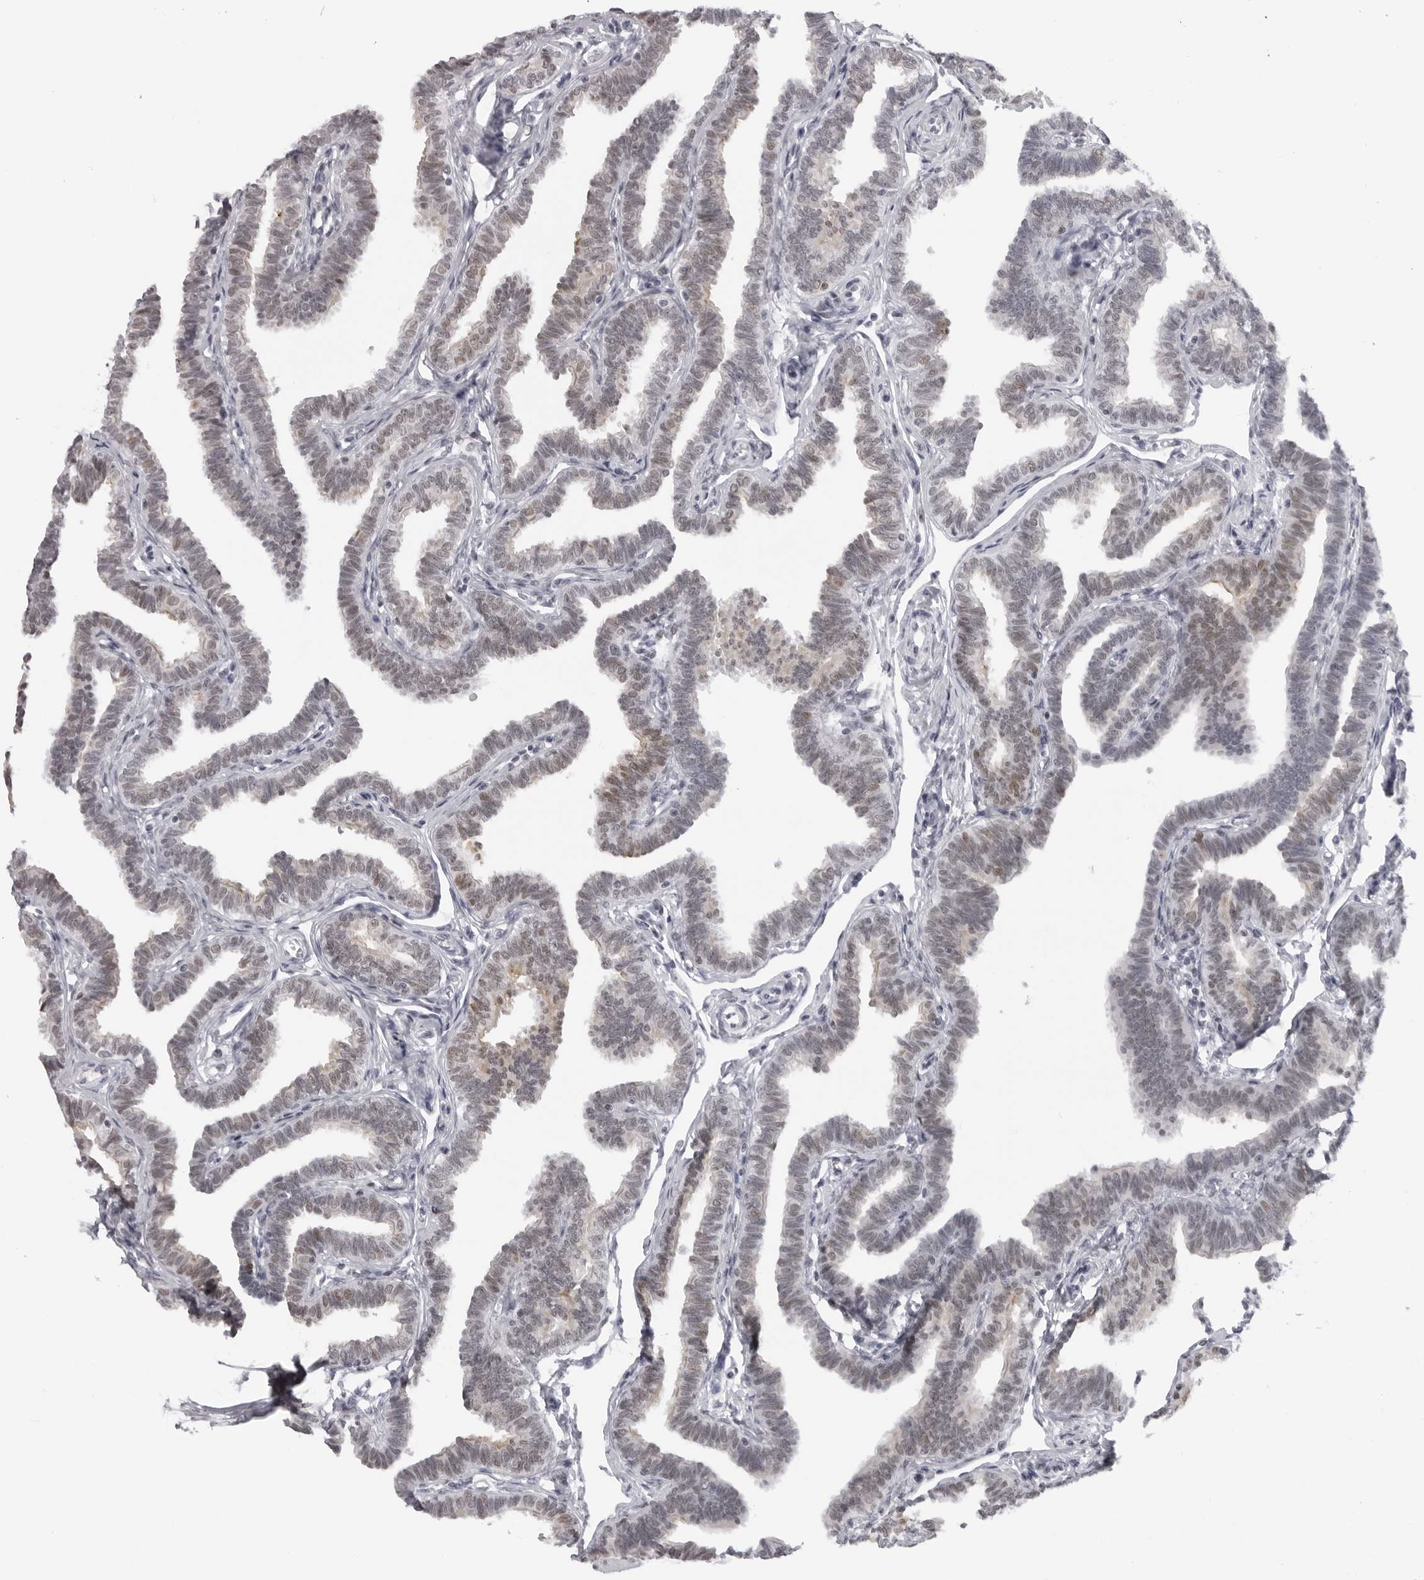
{"staining": {"intensity": "weak", "quantity": "25%-75%", "location": "cytoplasmic/membranous,nuclear"}, "tissue": "fallopian tube", "cell_type": "Glandular cells", "image_type": "normal", "snomed": [{"axis": "morphology", "description": "Normal tissue, NOS"}, {"axis": "topography", "description": "Fallopian tube"}, {"axis": "topography", "description": "Ovary"}], "caption": "Protein expression analysis of benign fallopian tube reveals weak cytoplasmic/membranous,nuclear positivity in about 25%-75% of glandular cells. (brown staining indicates protein expression, while blue staining denotes nuclei).", "gene": "ESPN", "patient": {"sex": "female", "age": 23}}